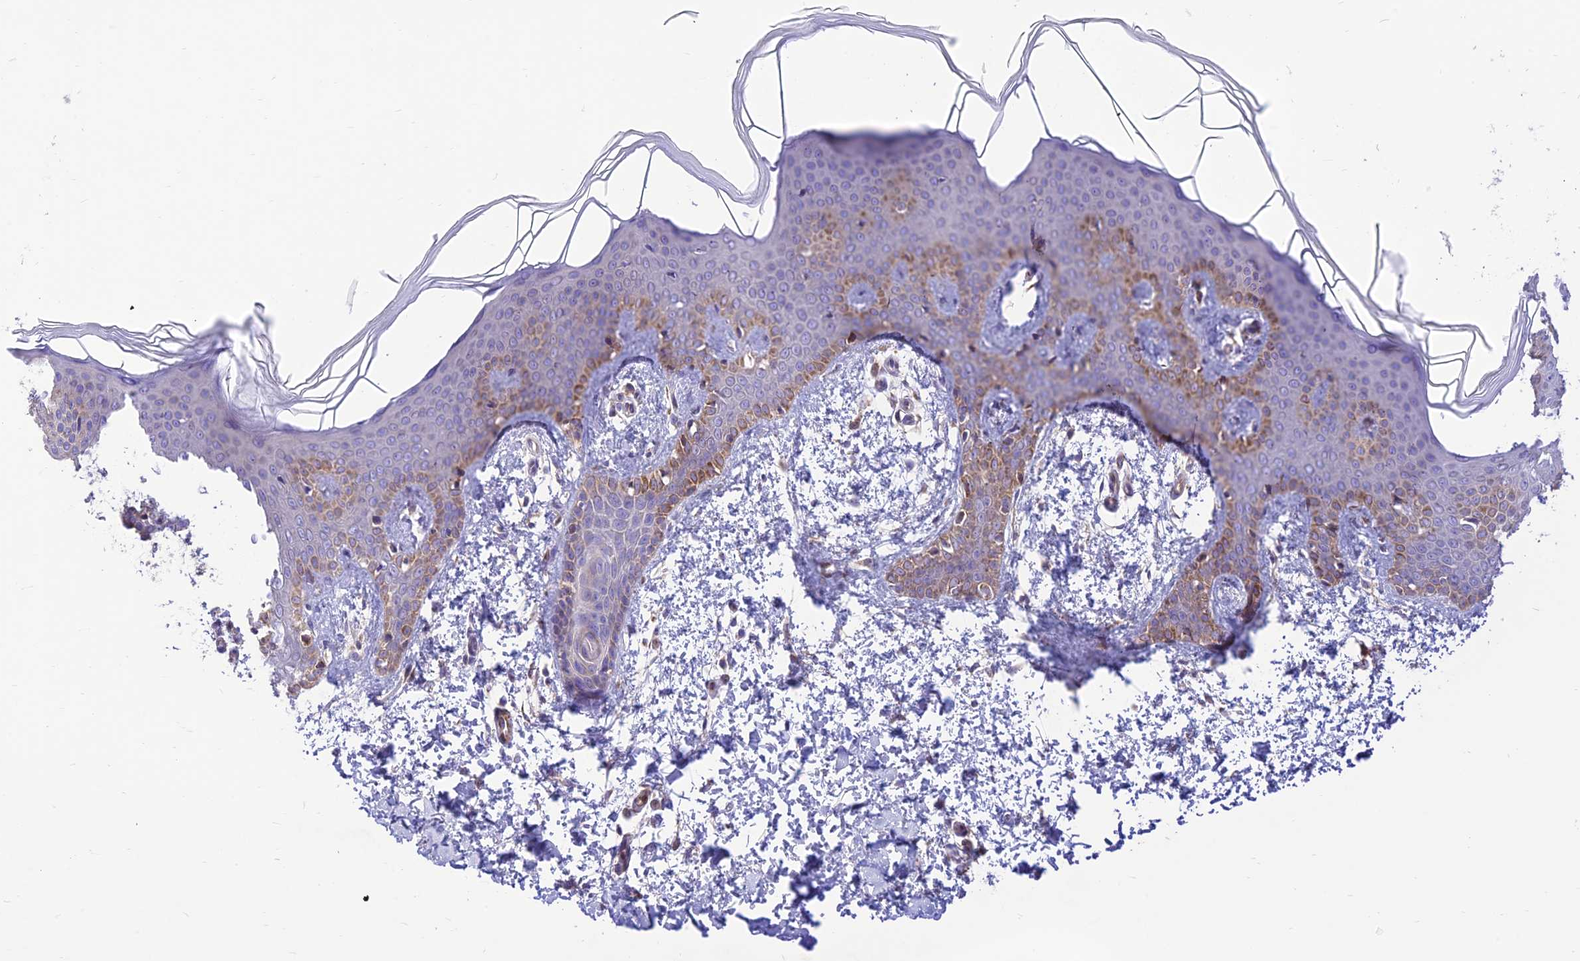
{"staining": {"intensity": "weak", "quantity": ">75%", "location": "cytoplasmic/membranous"}, "tissue": "skin", "cell_type": "Fibroblasts", "image_type": "normal", "snomed": [{"axis": "morphology", "description": "Normal tissue, NOS"}, {"axis": "topography", "description": "Skin"}], "caption": "DAB immunohistochemical staining of unremarkable skin reveals weak cytoplasmic/membranous protein expression in about >75% of fibroblasts. (Stains: DAB in brown, nuclei in blue, Microscopy: brightfield microscopy at high magnification).", "gene": "FAM186B", "patient": {"sex": "male", "age": 36}}